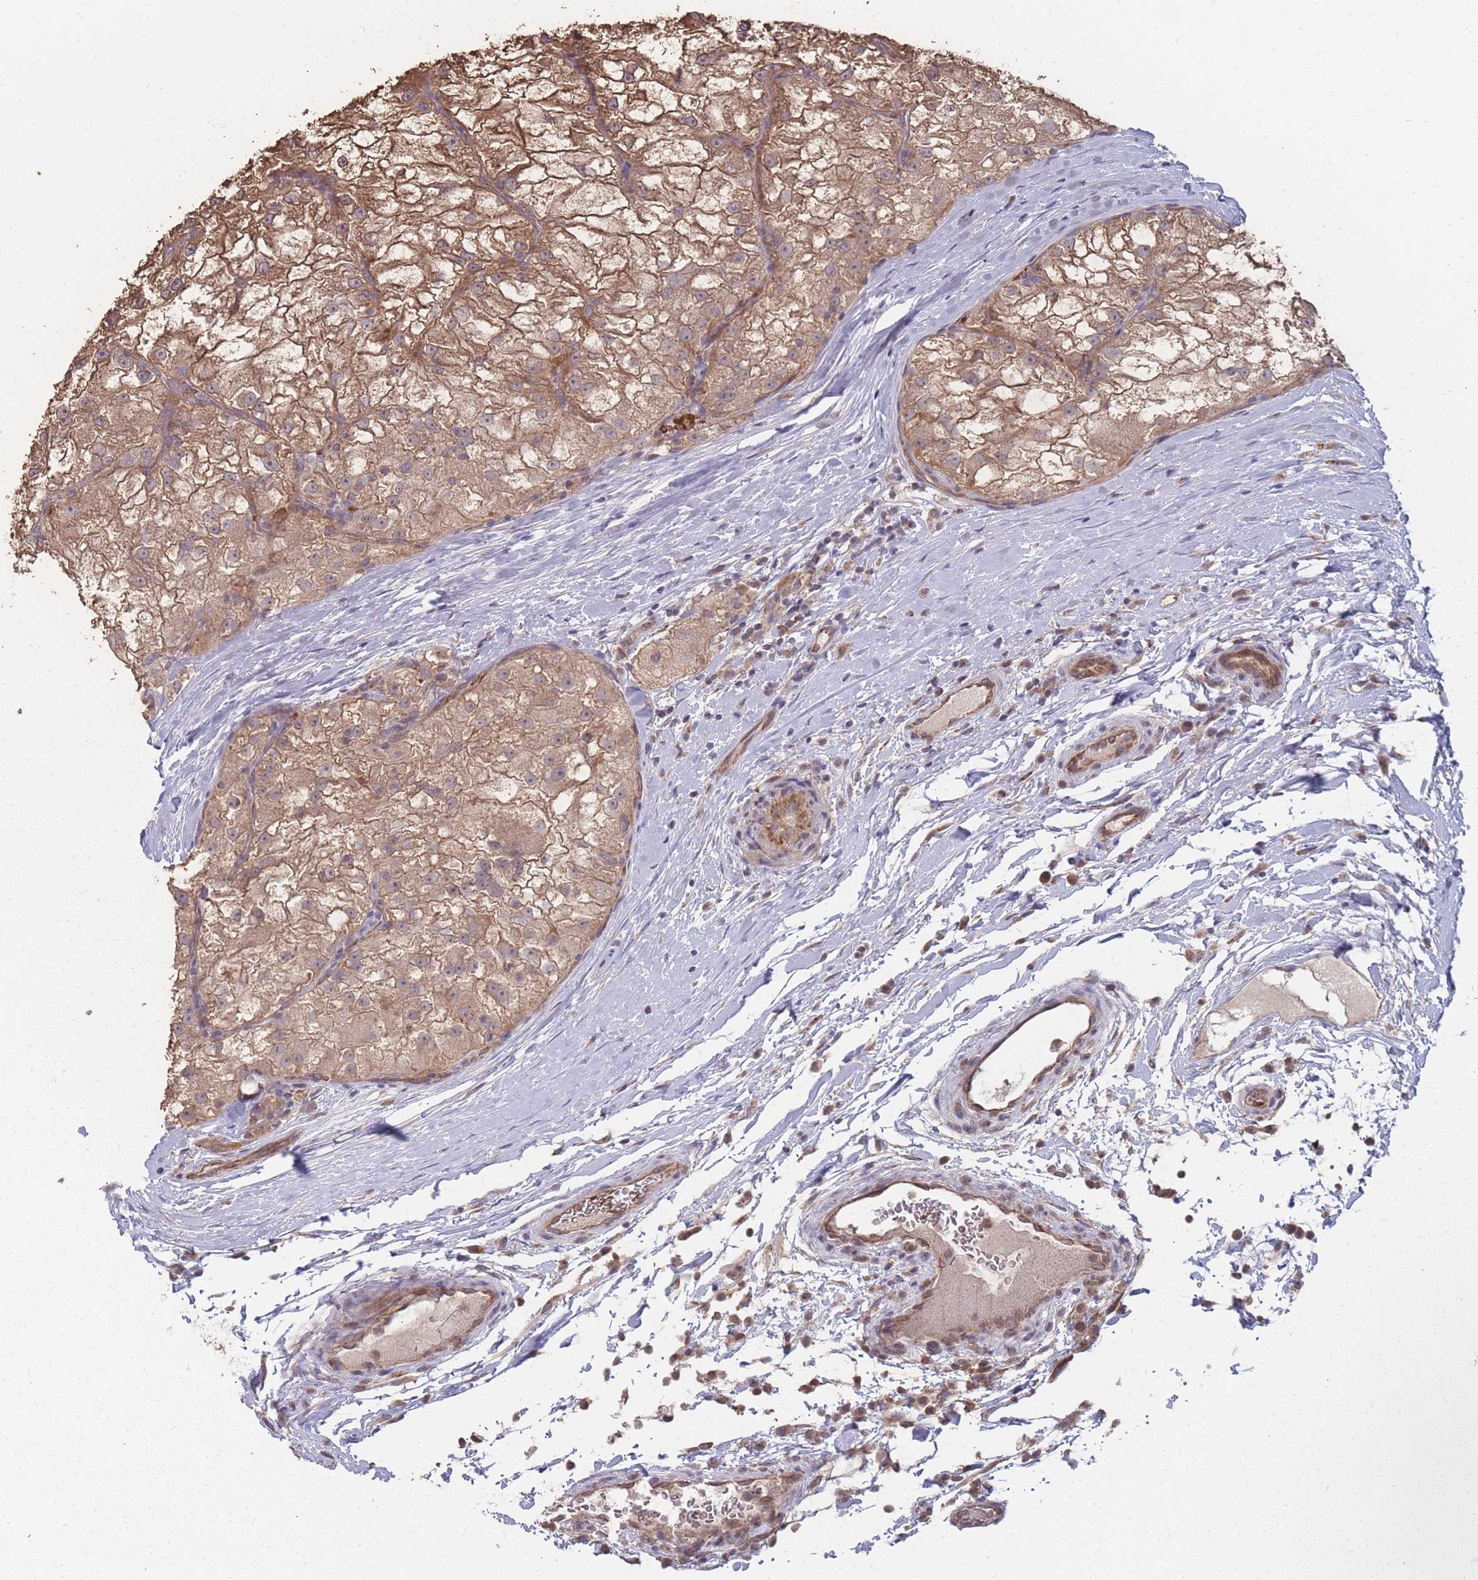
{"staining": {"intensity": "moderate", "quantity": ">75%", "location": "cytoplasmic/membranous"}, "tissue": "renal cancer", "cell_type": "Tumor cells", "image_type": "cancer", "snomed": [{"axis": "morphology", "description": "Adenocarcinoma, NOS"}, {"axis": "topography", "description": "Kidney"}], "caption": "This histopathology image displays renal cancer (adenocarcinoma) stained with immunohistochemistry (IHC) to label a protein in brown. The cytoplasmic/membranous of tumor cells show moderate positivity for the protein. Nuclei are counter-stained blue.", "gene": "SLC35B4", "patient": {"sex": "female", "age": 72}}